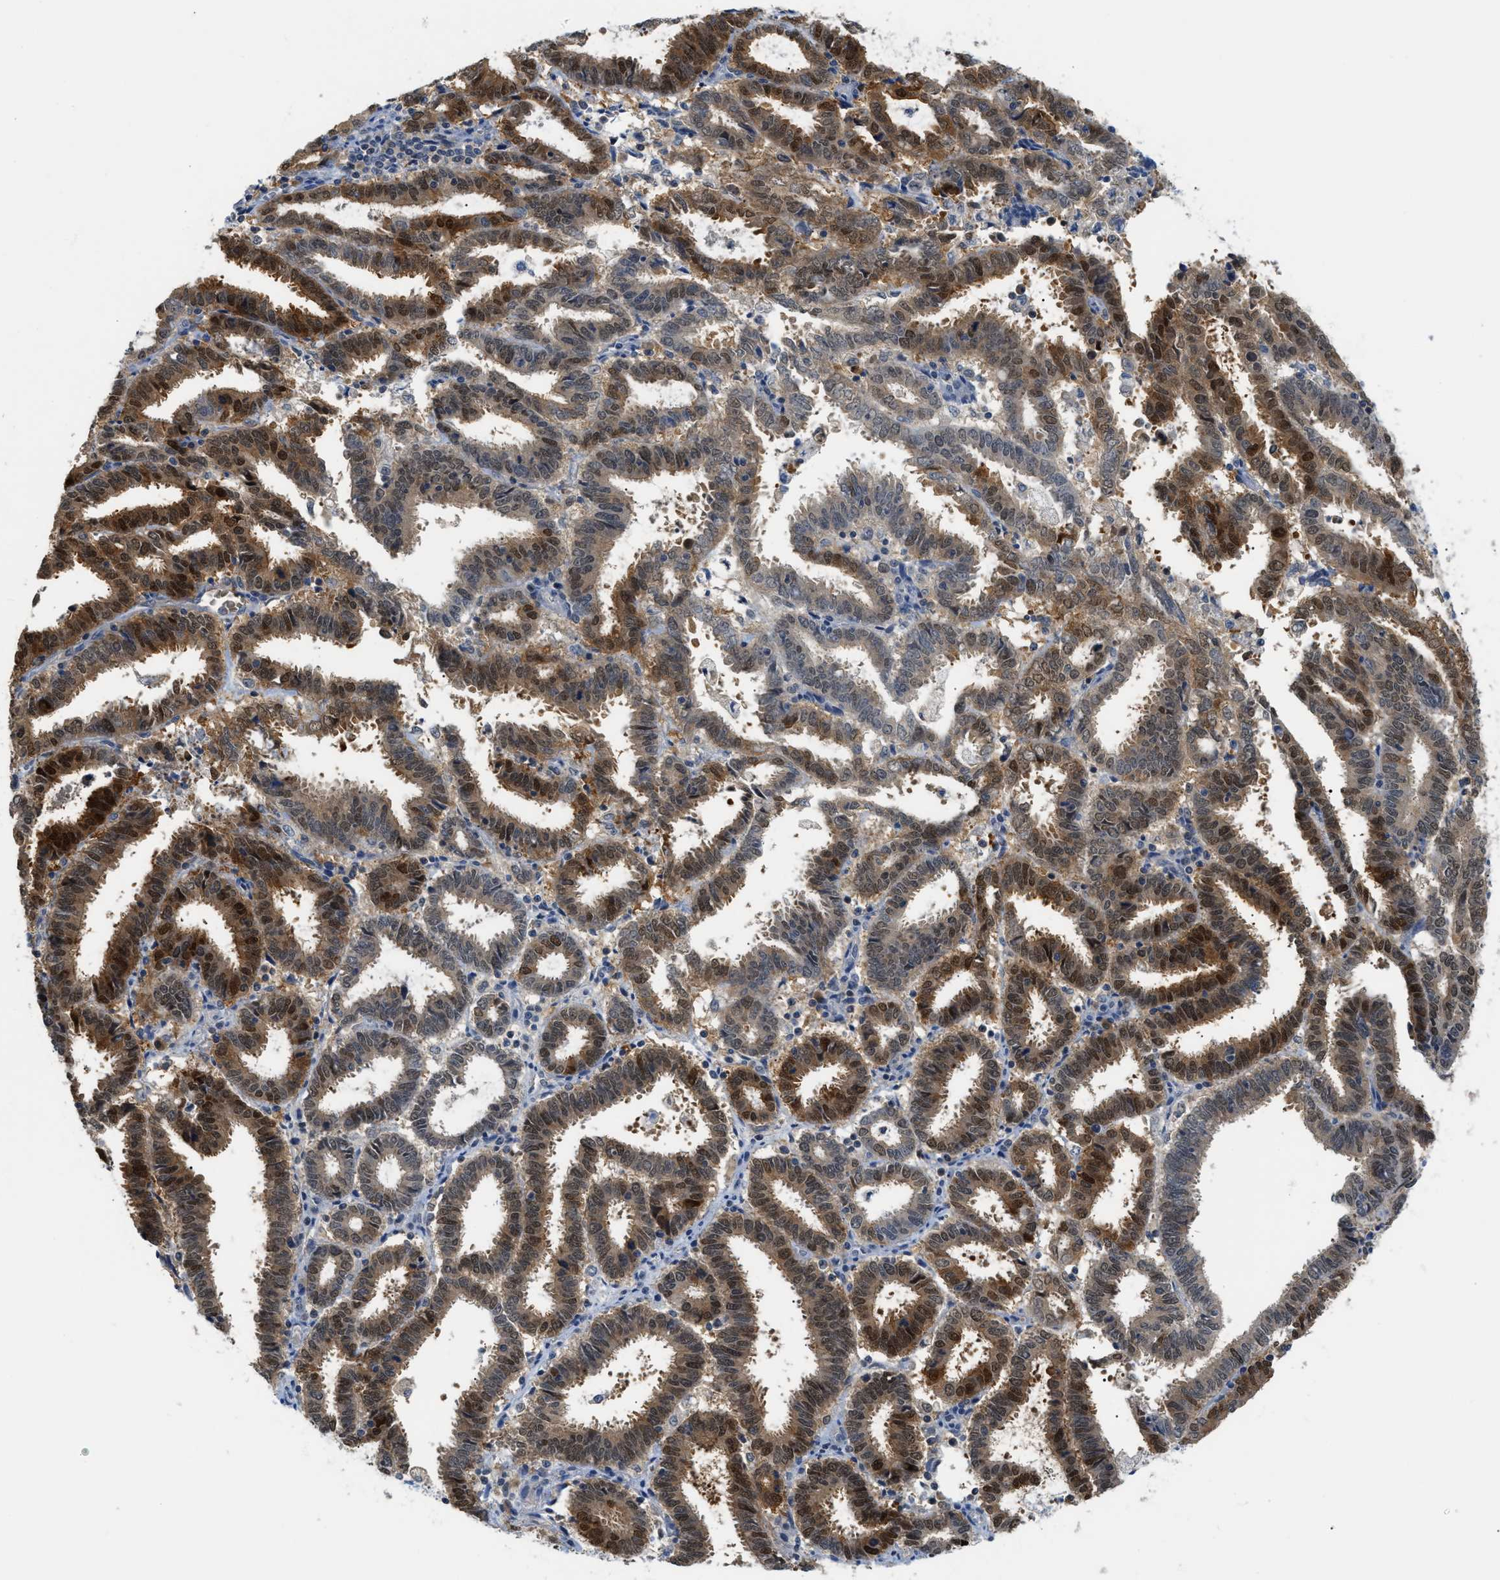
{"staining": {"intensity": "strong", "quantity": ">75%", "location": "cytoplasmic/membranous,nuclear"}, "tissue": "endometrial cancer", "cell_type": "Tumor cells", "image_type": "cancer", "snomed": [{"axis": "morphology", "description": "Adenocarcinoma, NOS"}, {"axis": "topography", "description": "Uterus"}], "caption": "A micrograph showing strong cytoplasmic/membranous and nuclear positivity in approximately >75% of tumor cells in endometrial adenocarcinoma, as visualized by brown immunohistochemical staining.", "gene": "PSAT1", "patient": {"sex": "female", "age": 83}}